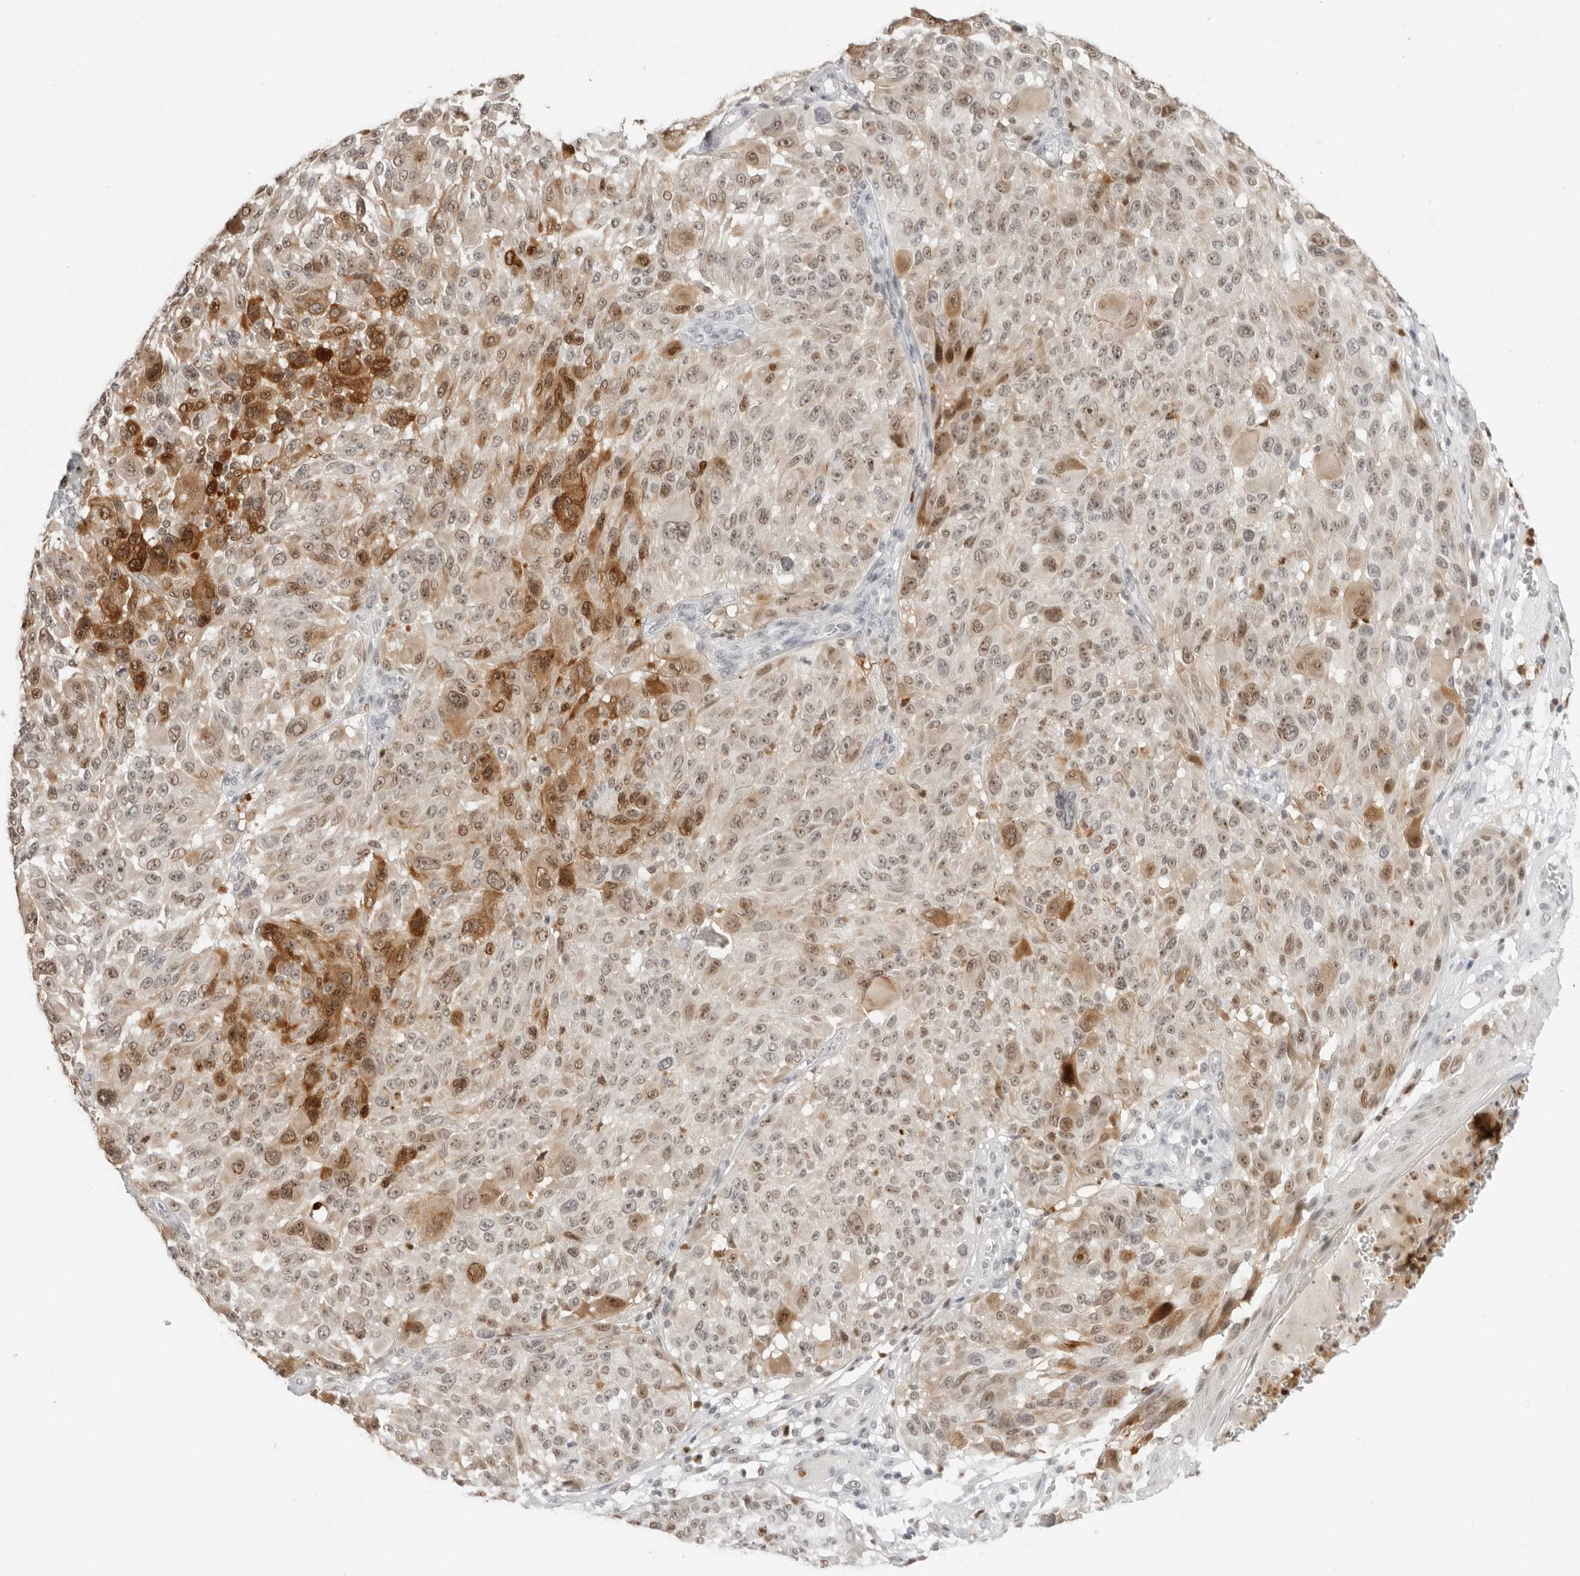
{"staining": {"intensity": "moderate", "quantity": "25%-75%", "location": "cytoplasmic/membranous,nuclear"}, "tissue": "melanoma", "cell_type": "Tumor cells", "image_type": "cancer", "snomed": [{"axis": "morphology", "description": "Malignant melanoma, NOS"}, {"axis": "topography", "description": "Skin"}], "caption": "Malignant melanoma was stained to show a protein in brown. There is medium levels of moderate cytoplasmic/membranous and nuclear staining in about 25%-75% of tumor cells.", "gene": "RNF146", "patient": {"sex": "male", "age": 83}}